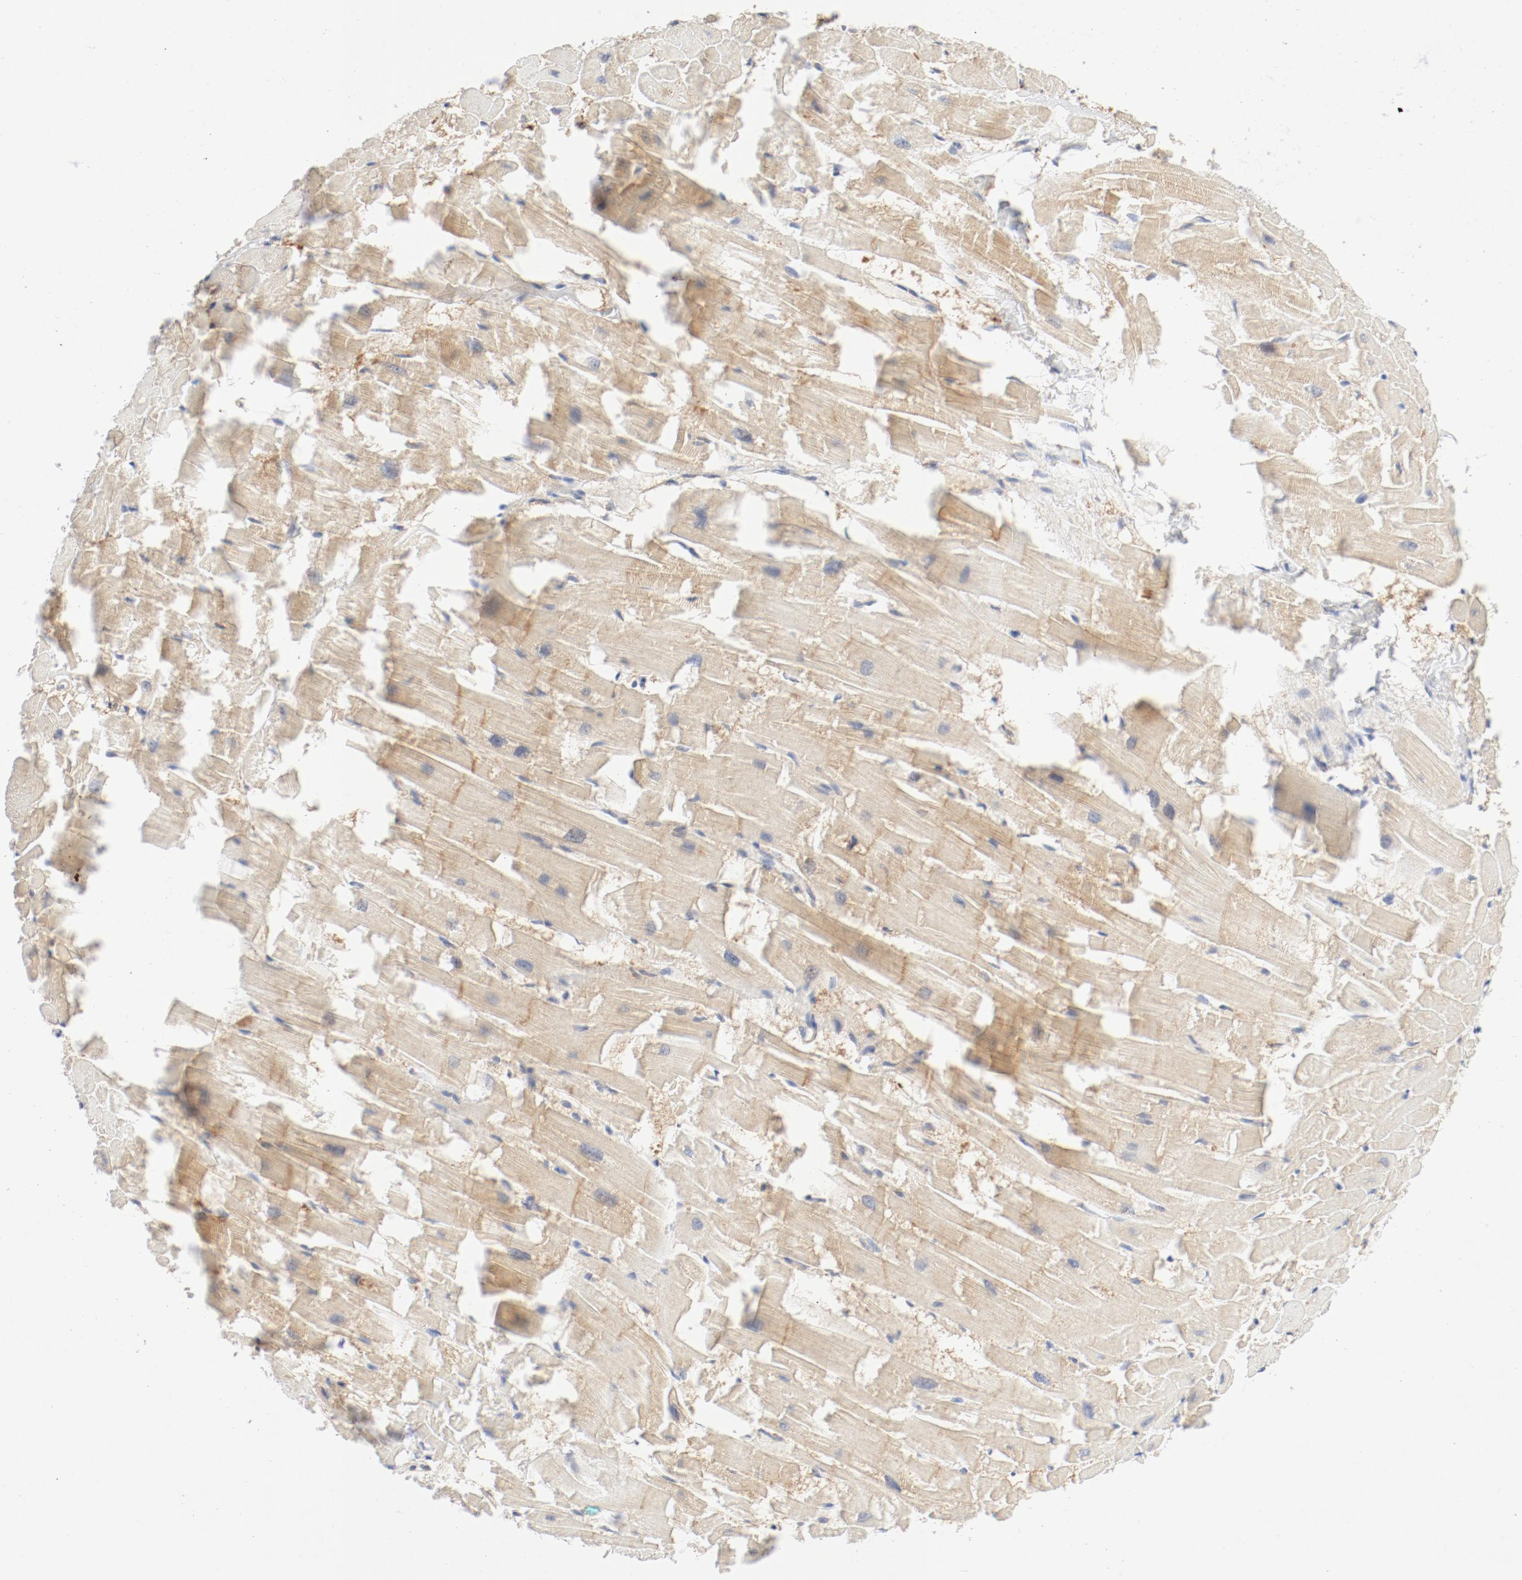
{"staining": {"intensity": "weak", "quantity": "25%-75%", "location": "cytoplasmic/membranous"}, "tissue": "heart muscle", "cell_type": "Cardiomyocytes", "image_type": "normal", "snomed": [{"axis": "morphology", "description": "Normal tissue, NOS"}, {"axis": "topography", "description": "Heart"}], "caption": "This is a micrograph of immunohistochemistry (IHC) staining of normal heart muscle, which shows weak positivity in the cytoplasmic/membranous of cardiomyocytes.", "gene": "PGM1", "patient": {"sex": "female", "age": 19}}